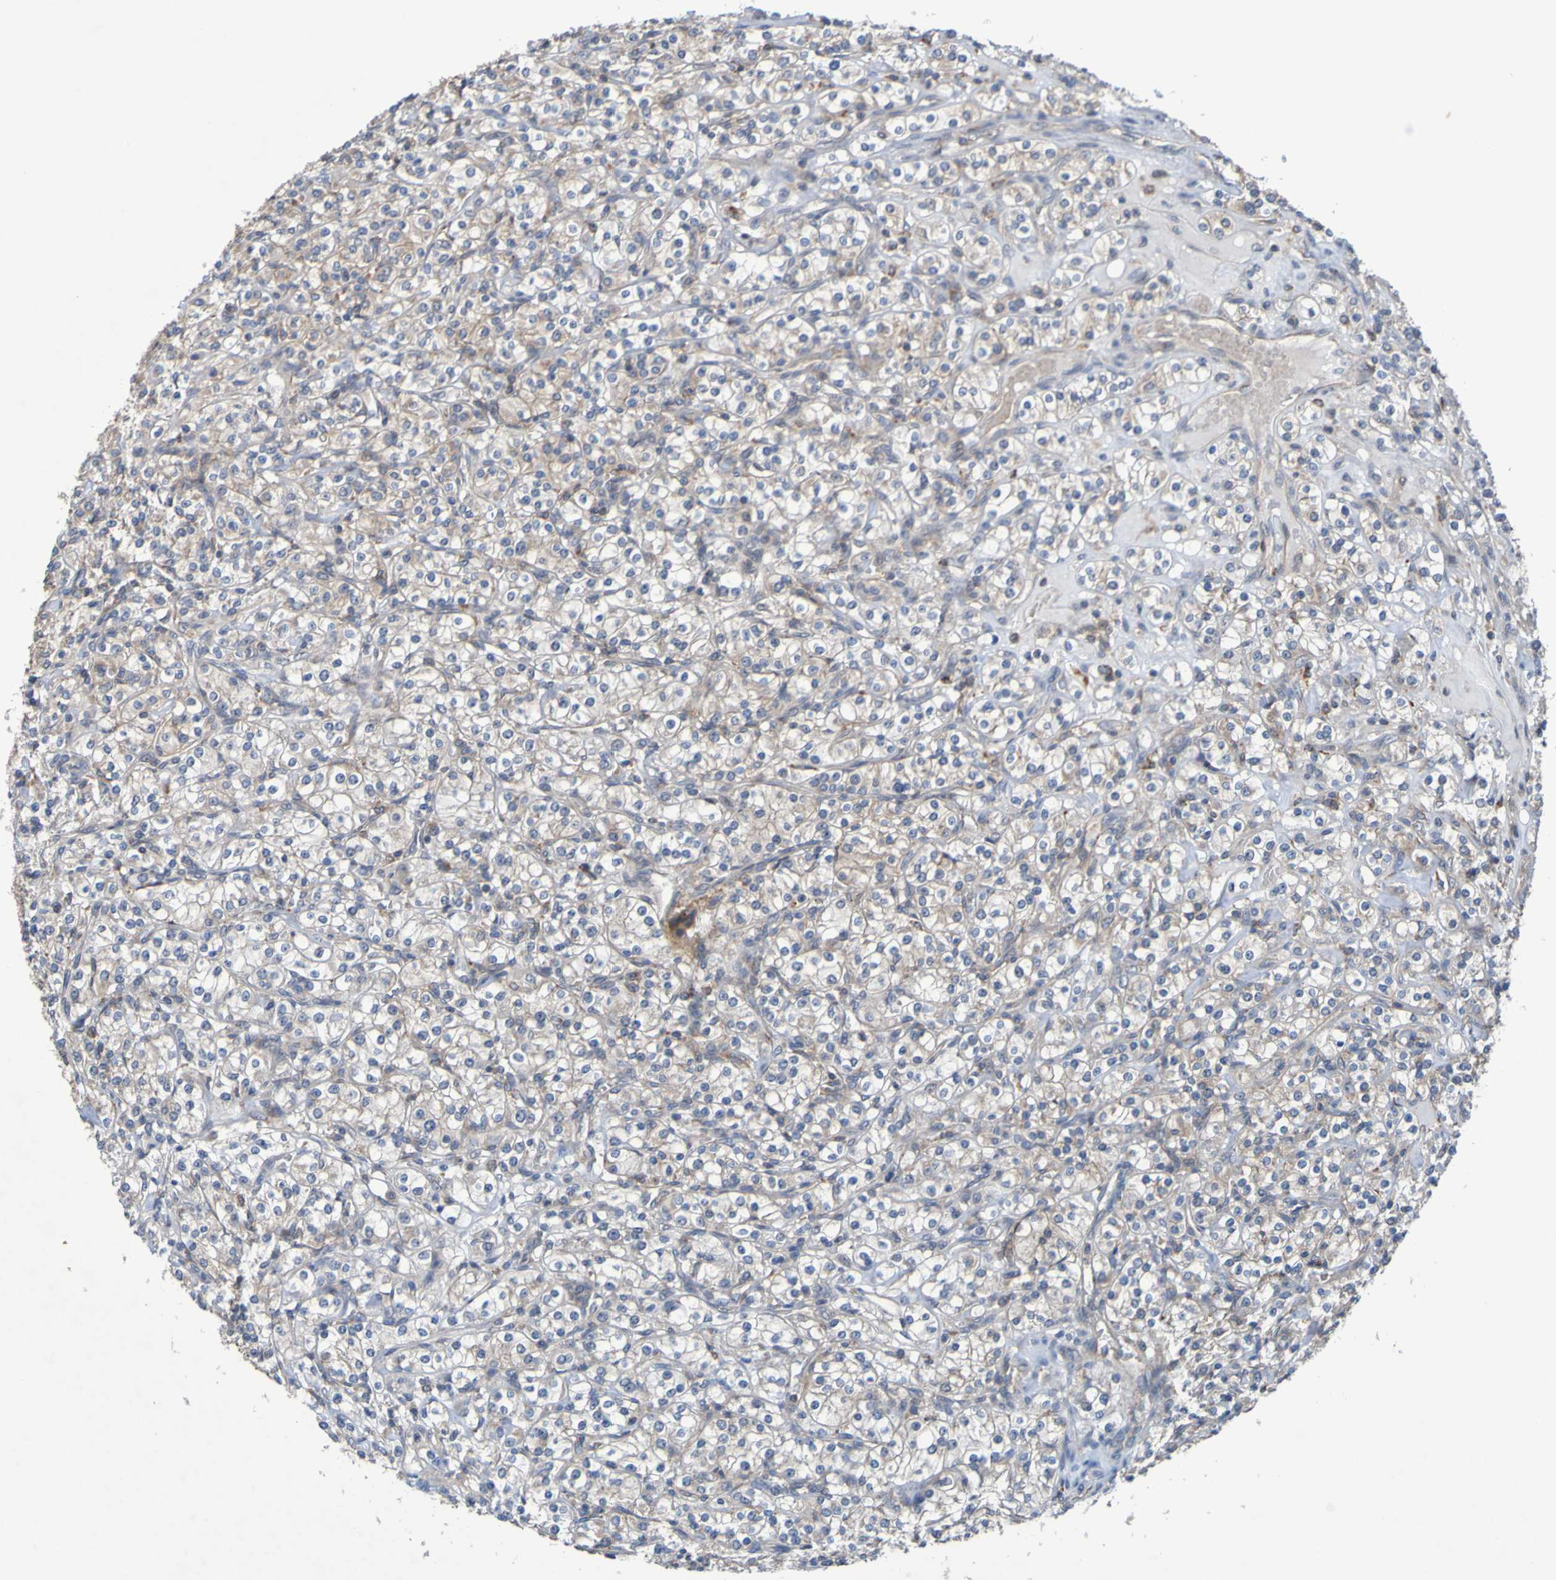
{"staining": {"intensity": "weak", "quantity": "25%-75%", "location": "cytoplasmic/membranous"}, "tissue": "renal cancer", "cell_type": "Tumor cells", "image_type": "cancer", "snomed": [{"axis": "morphology", "description": "Adenocarcinoma, NOS"}, {"axis": "topography", "description": "Kidney"}], "caption": "Immunohistochemistry micrograph of human renal cancer stained for a protein (brown), which demonstrates low levels of weak cytoplasmic/membranous staining in approximately 25%-75% of tumor cells.", "gene": "SDK1", "patient": {"sex": "male", "age": 77}}